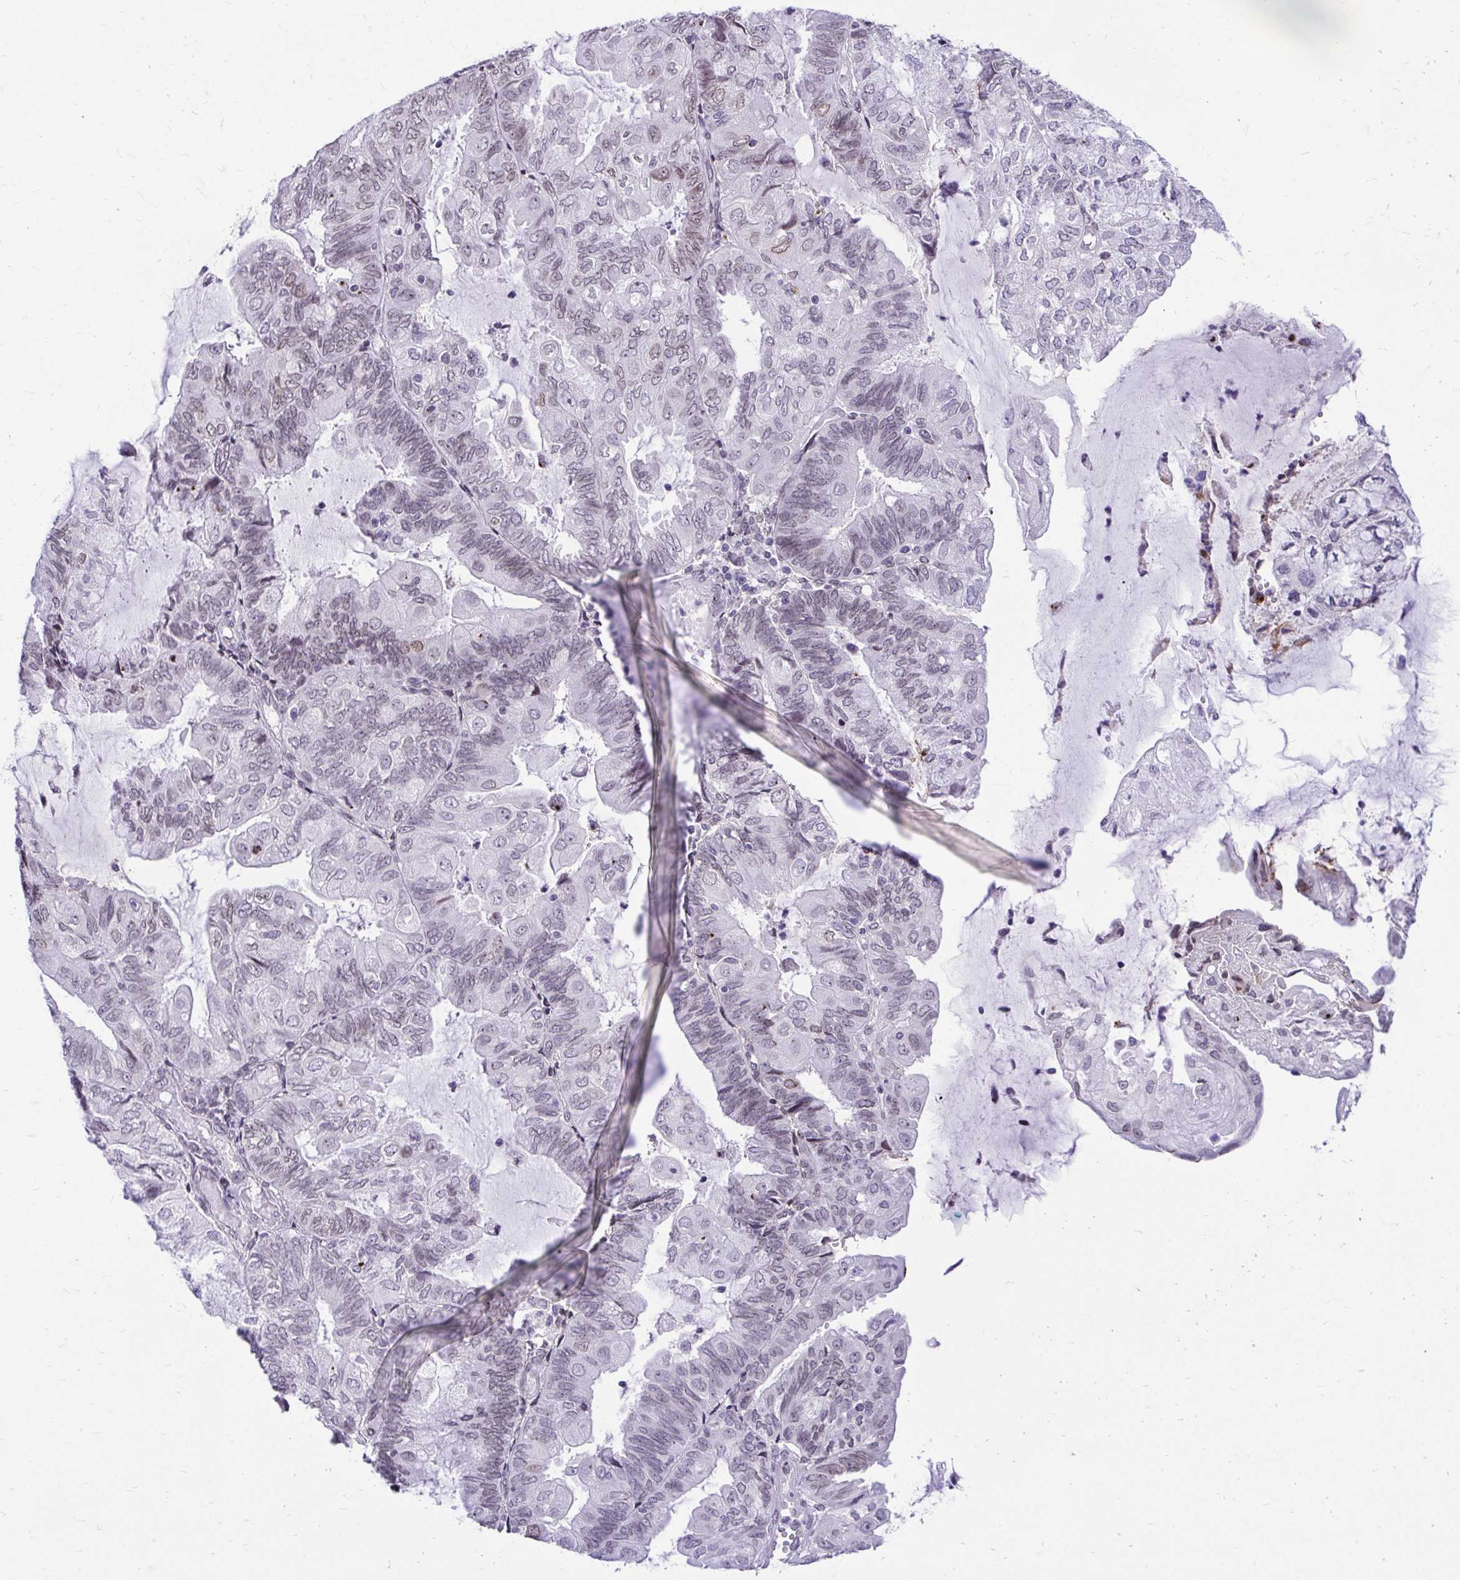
{"staining": {"intensity": "weak", "quantity": "<25%", "location": "cytoplasmic/membranous,nuclear"}, "tissue": "endometrial cancer", "cell_type": "Tumor cells", "image_type": "cancer", "snomed": [{"axis": "morphology", "description": "Adenocarcinoma, NOS"}, {"axis": "topography", "description": "Endometrium"}], "caption": "DAB (3,3'-diaminobenzidine) immunohistochemical staining of endometrial cancer (adenocarcinoma) displays no significant staining in tumor cells. (DAB (3,3'-diaminobenzidine) IHC visualized using brightfield microscopy, high magnification).", "gene": "BANF1", "patient": {"sex": "female", "age": 81}}